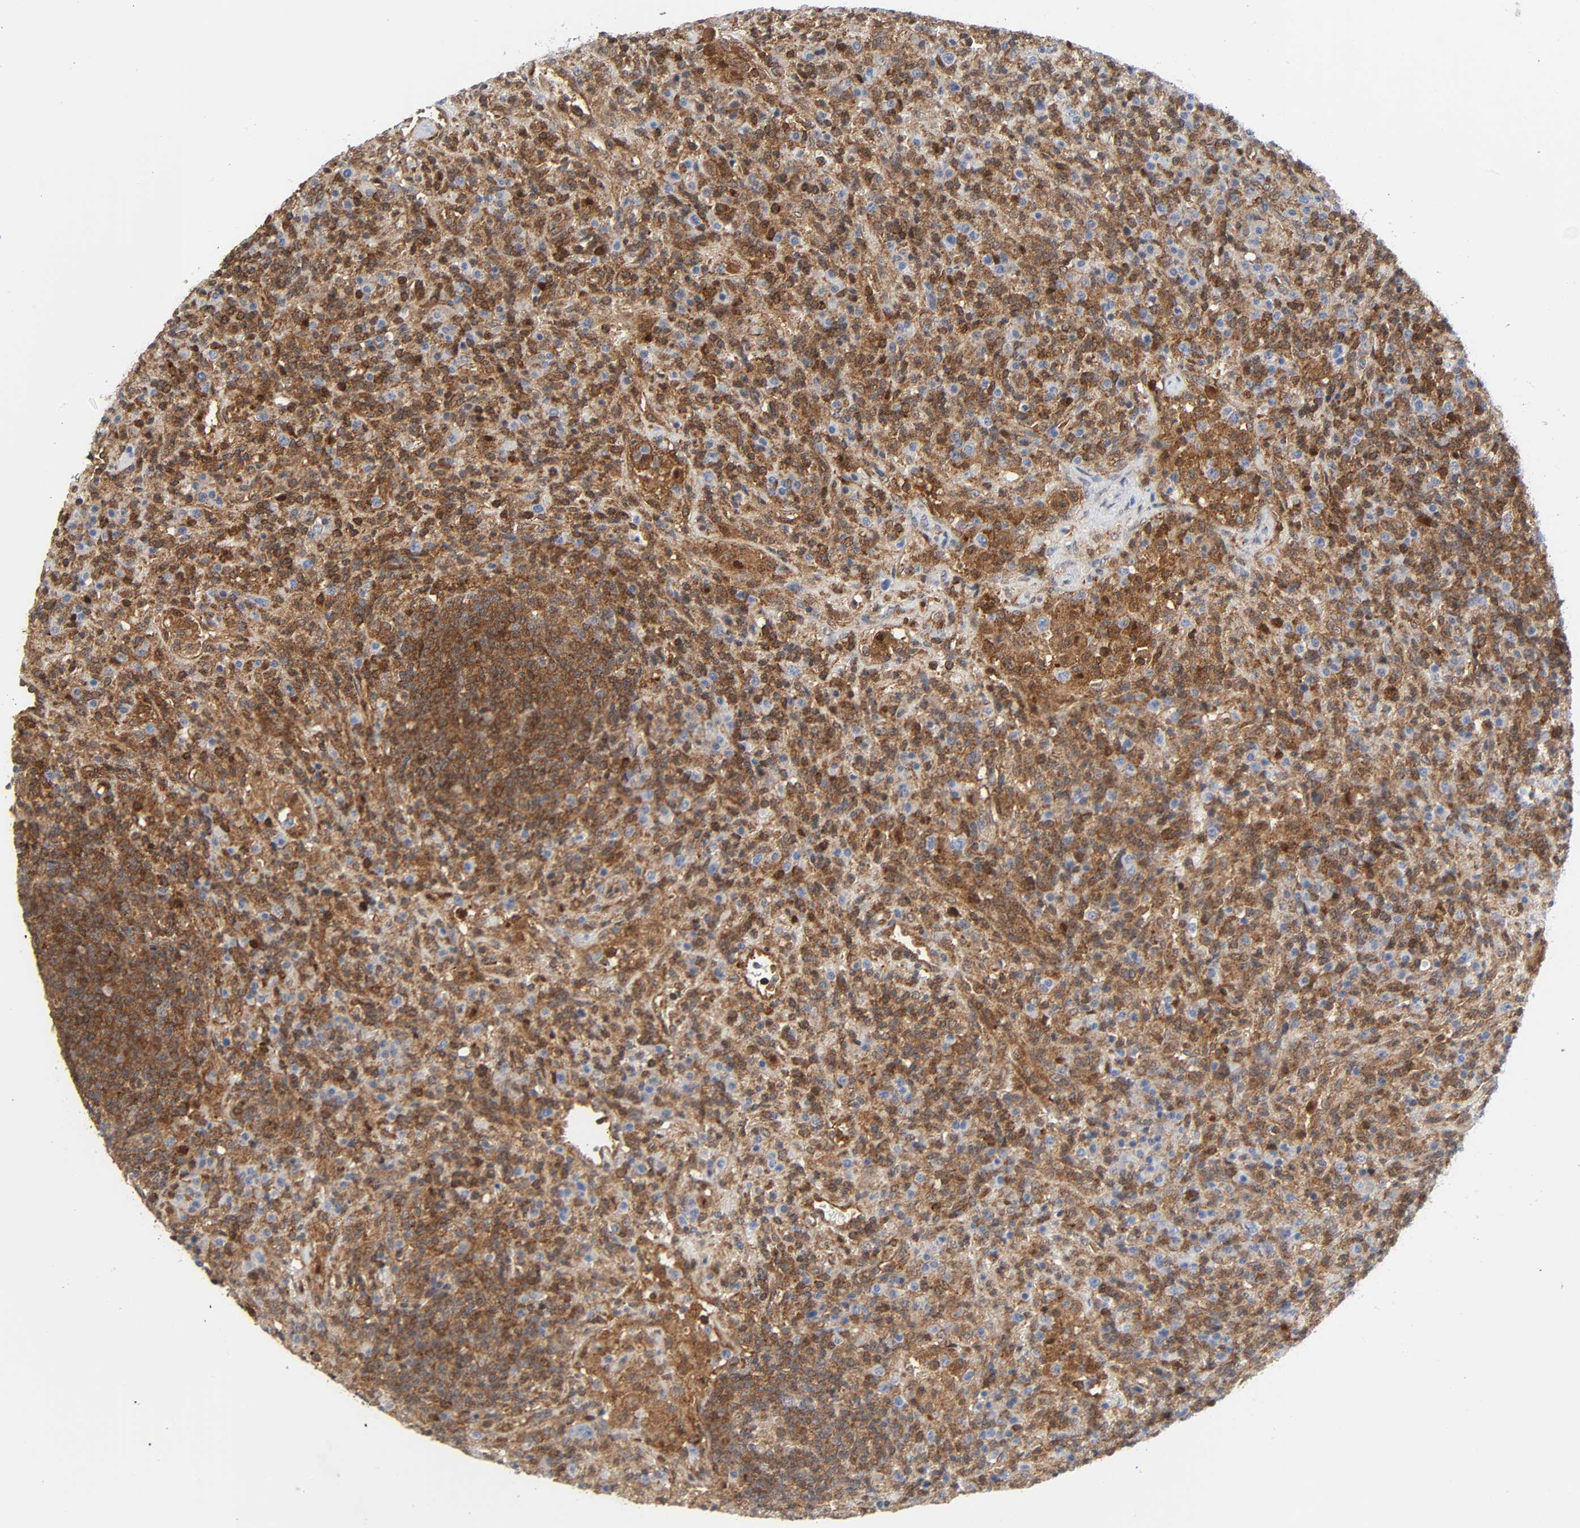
{"staining": {"intensity": "strong", "quantity": "<25%", "location": "cytoplasmic/membranous"}, "tissue": "lymphoma", "cell_type": "Tumor cells", "image_type": "cancer", "snomed": [{"axis": "morphology", "description": "Hodgkin's disease, NOS"}, {"axis": "topography", "description": "Lymph node"}], "caption": "About <25% of tumor cells in lymphoma show strong cytoplasmic/membranous protein expression as visualized by brown immunohistochemical staining.", "gene": "MAPK1", "patient": {"sex": "male", "age": 65}}